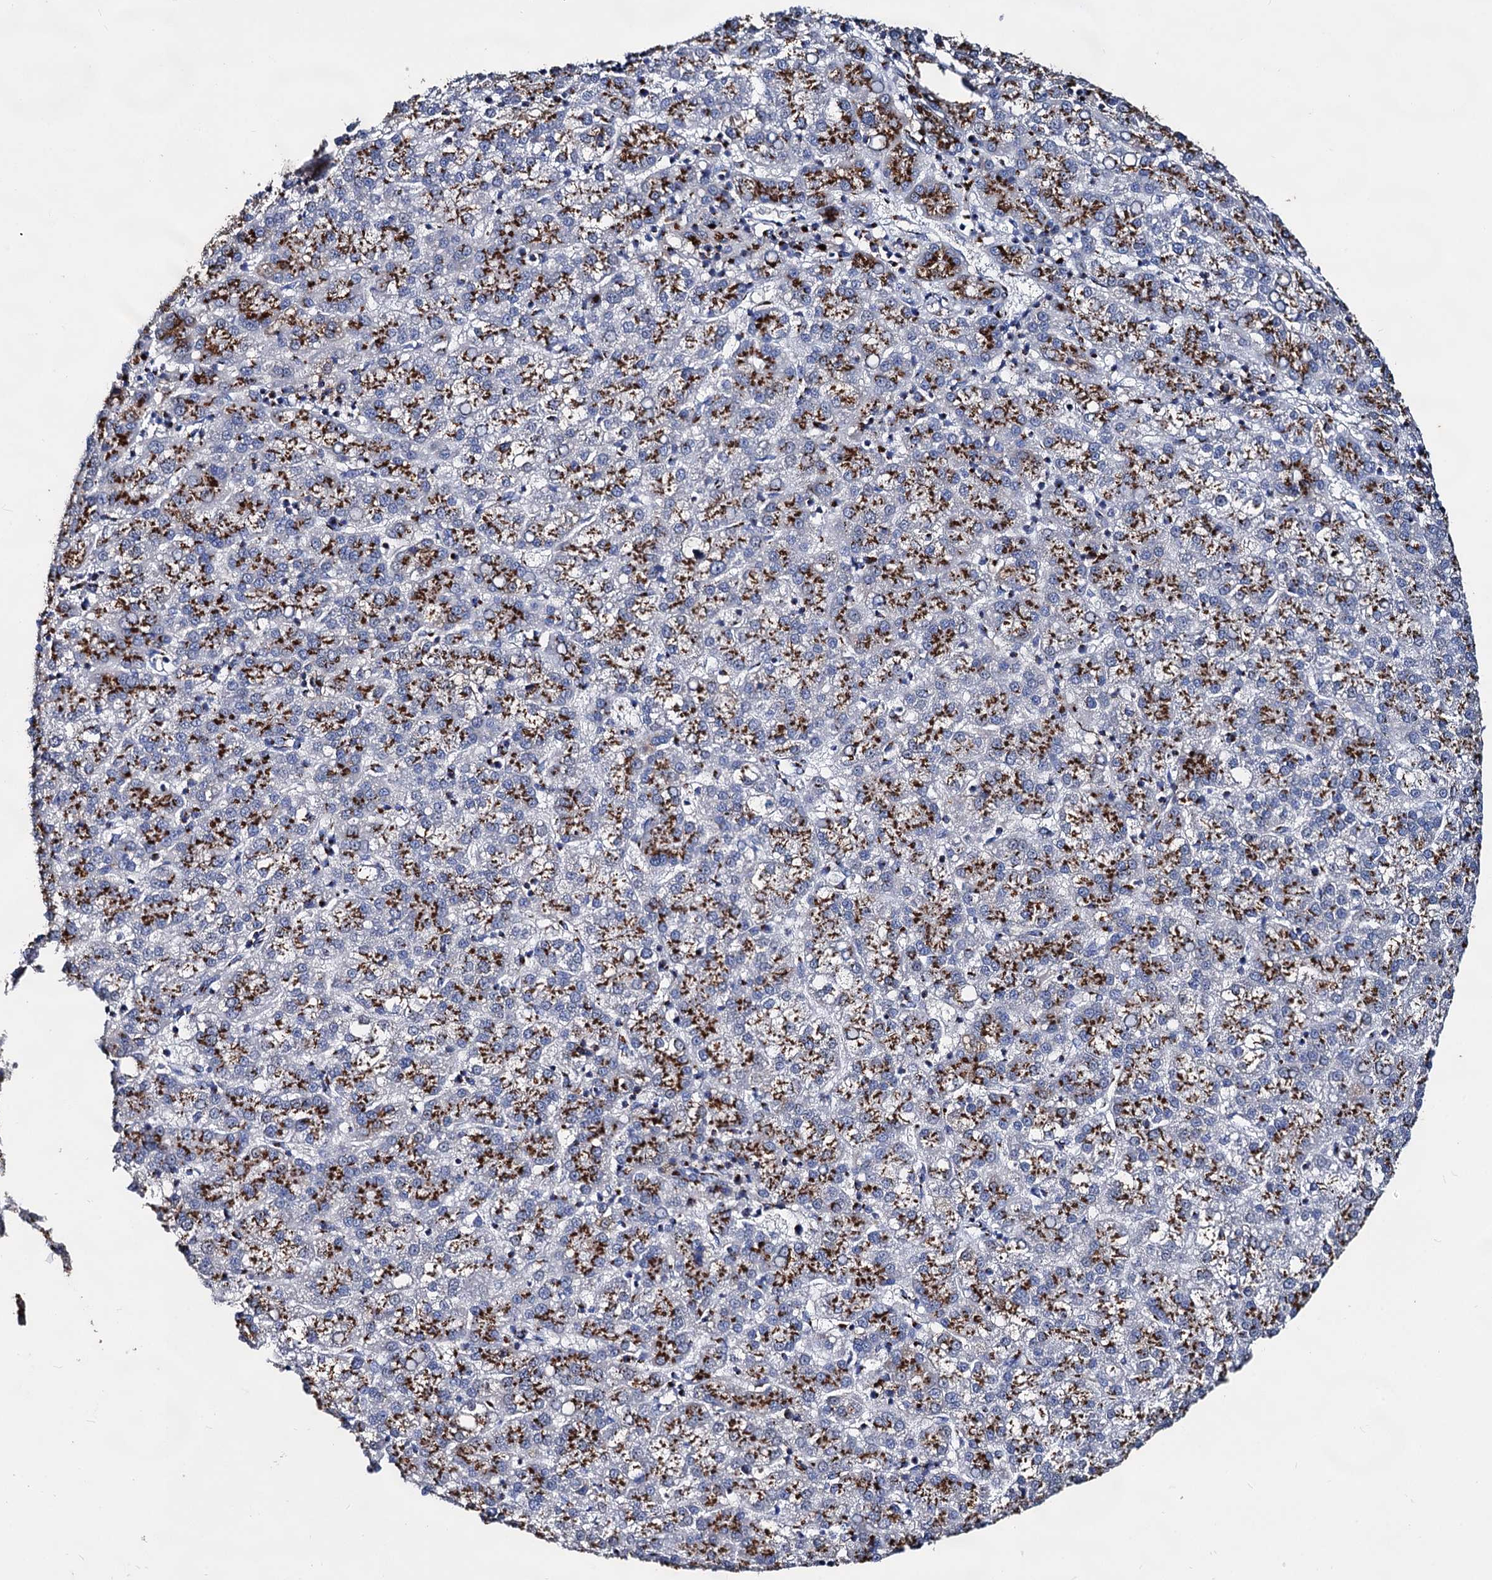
{"staining": {"intensity": "strong", "quantity": ">75%", "location": "cytoplasmic/membranous"}, "tissue": "liver cancer", "cell_type": "Tumor cells", "image_type": "cancer", "snomed": [{"axis": "morphology", "description": "Carcinoma, Hepatocellular, NOS"}, {"axis": "topography", "description": "Liver"}], "caption": "There is high levels of strong cytoplasmic/membranous expression in tumor cells of hepatocellular carcinoma (liver), as demonstrated by immunohistochemical staining (brown color).", "gene": "TM9SF3", "patient": {"sex": "female", "age": 58}}